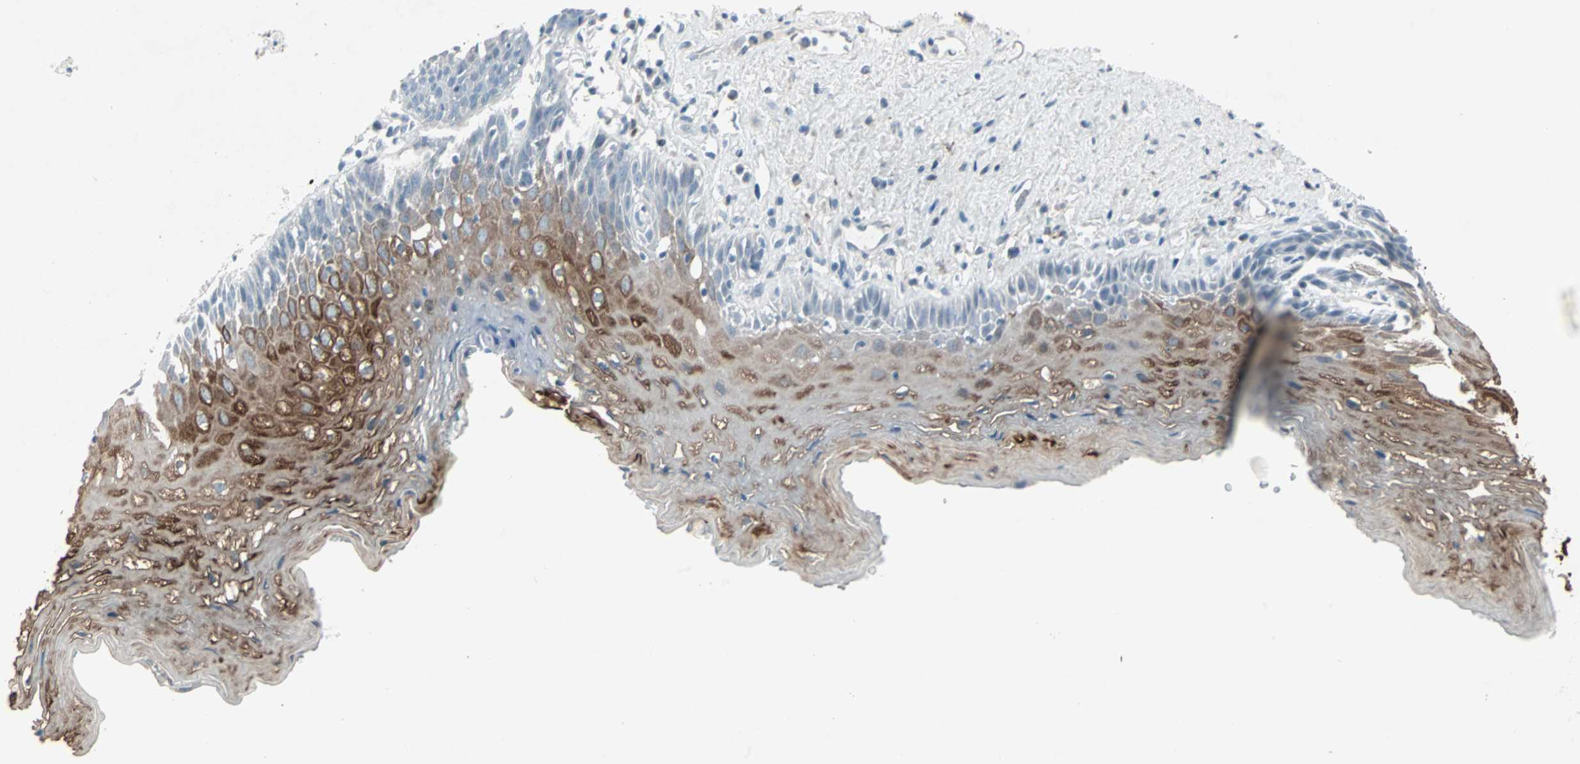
{"staining": {"intensity": "strong", "quantity": ">75%", "location": "cytoplasmic/membranous"}, "tissue": "esophagus", "cell_type": "Squamous epithelial cells", "image_type": "normal", "snomed": [{"axis": "morphology", "description": "Normal tissue, NOS"}, {"axis": "topography", "description": "Esophagus"}], "caption": "Esophagus stained with DAB (3,3'-diaminobenzidine) immunohistochemistry shows high levels of strong cytoplasmic/membranous positivity in about >75% of squamous epithelial cells.", "gene": "LANCL3", "patient": {"sex": "female", "age": 70}}